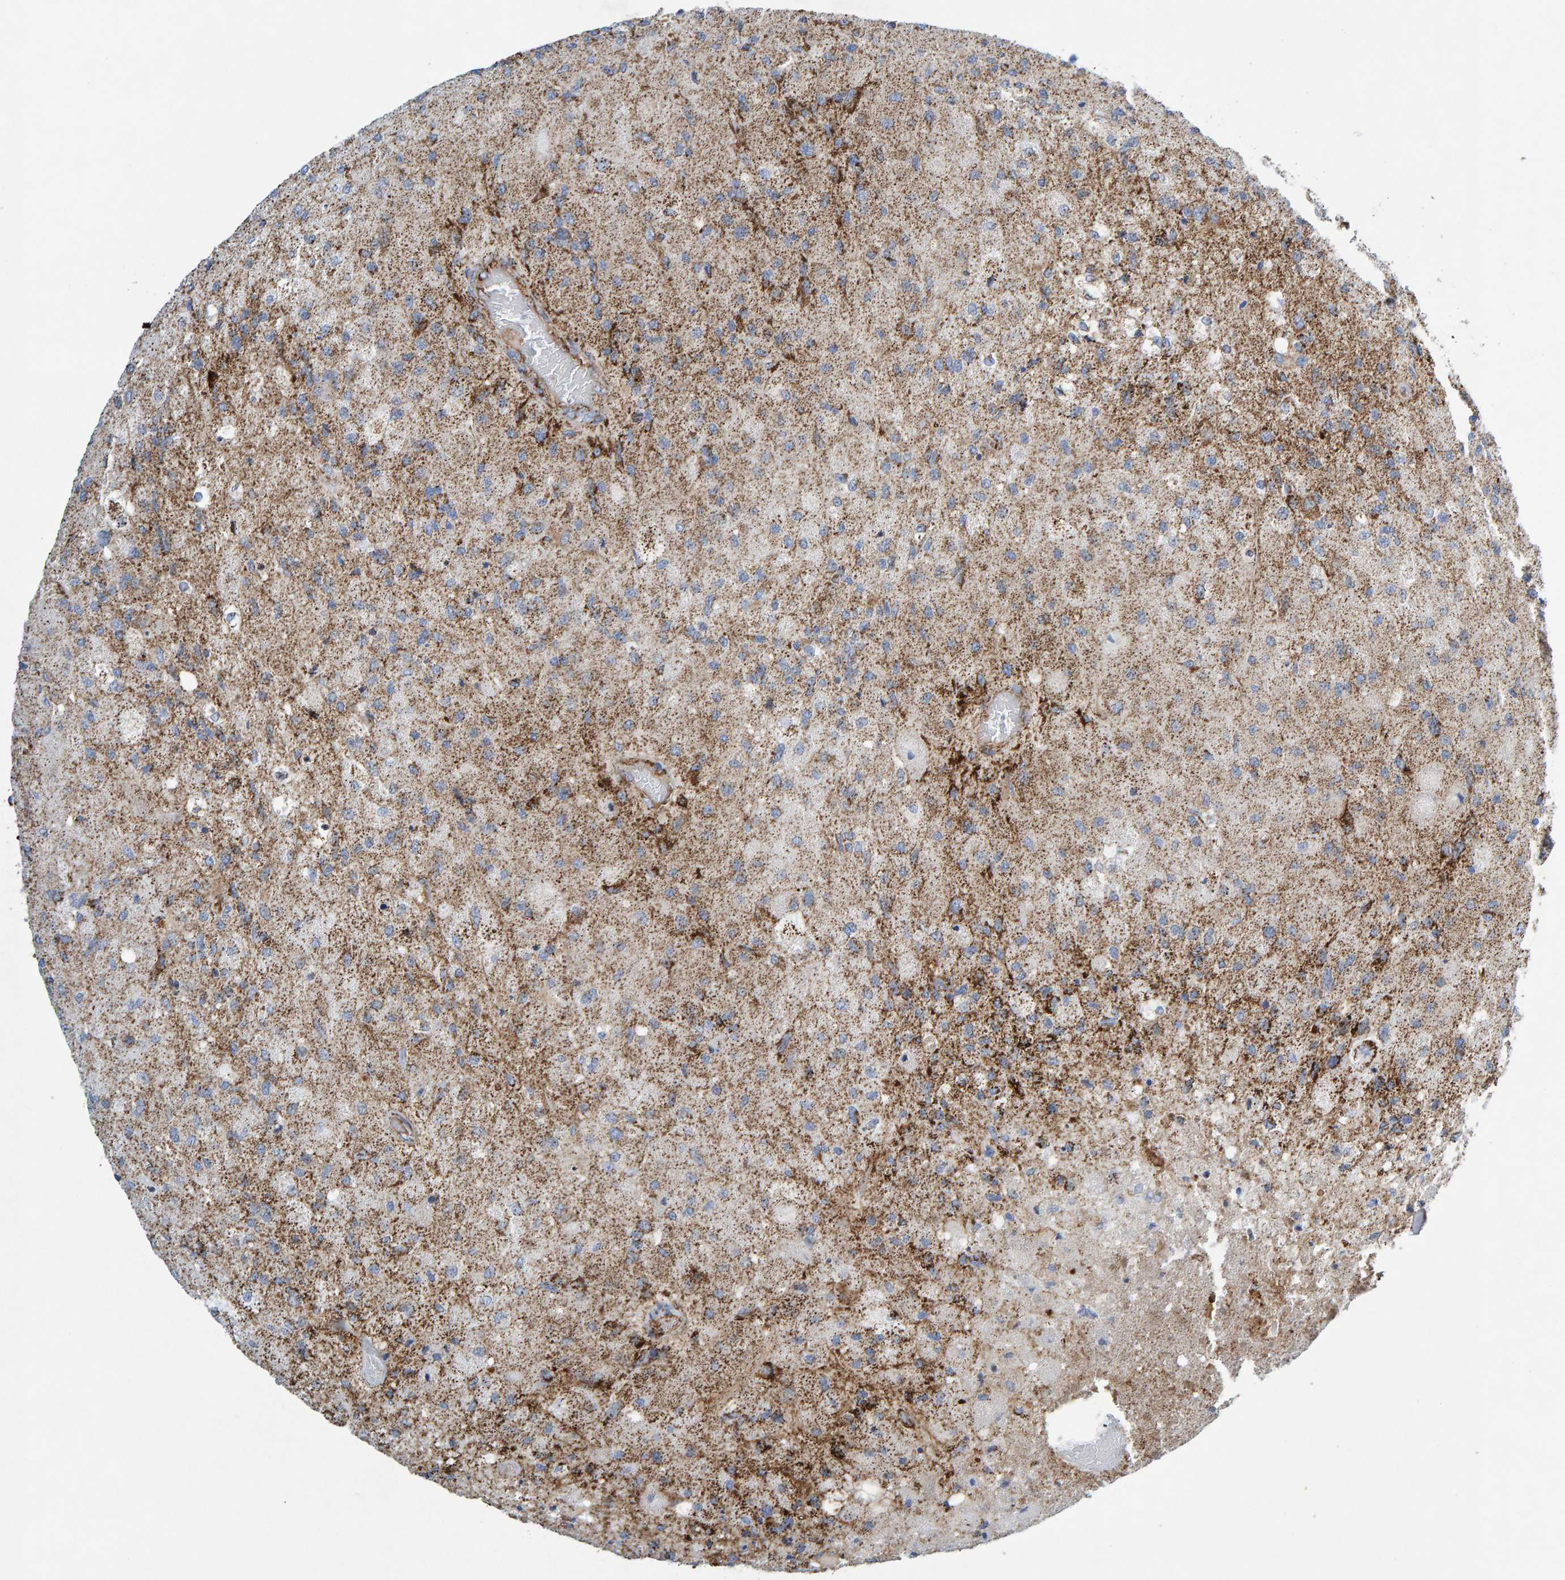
{"staining": {"intensity": "moderate", "quantity": "25%-75%", "location": "cytoplasmic/membranous"}, "tissue": "glioma", "cell_type": "Tumor cells", "image_type": "cancer", "snomed": [{"axis": "morphology", "description": "Normal tissue, NOS"}, {"axis": "morphology", "description": "Glioma, malignant, High grade"}, {"axis": "topography", "description": "Cerebral cortex"}], "caption": "Immunohistochemical staining of high-grade glioma (malignant) shows medium levels of moderate cytoplasmic/membranous positivity in approximately 25%-75% of tumor cells.", "gene": "GGTA1", "patient": {"sex": "male", "age": 77}}